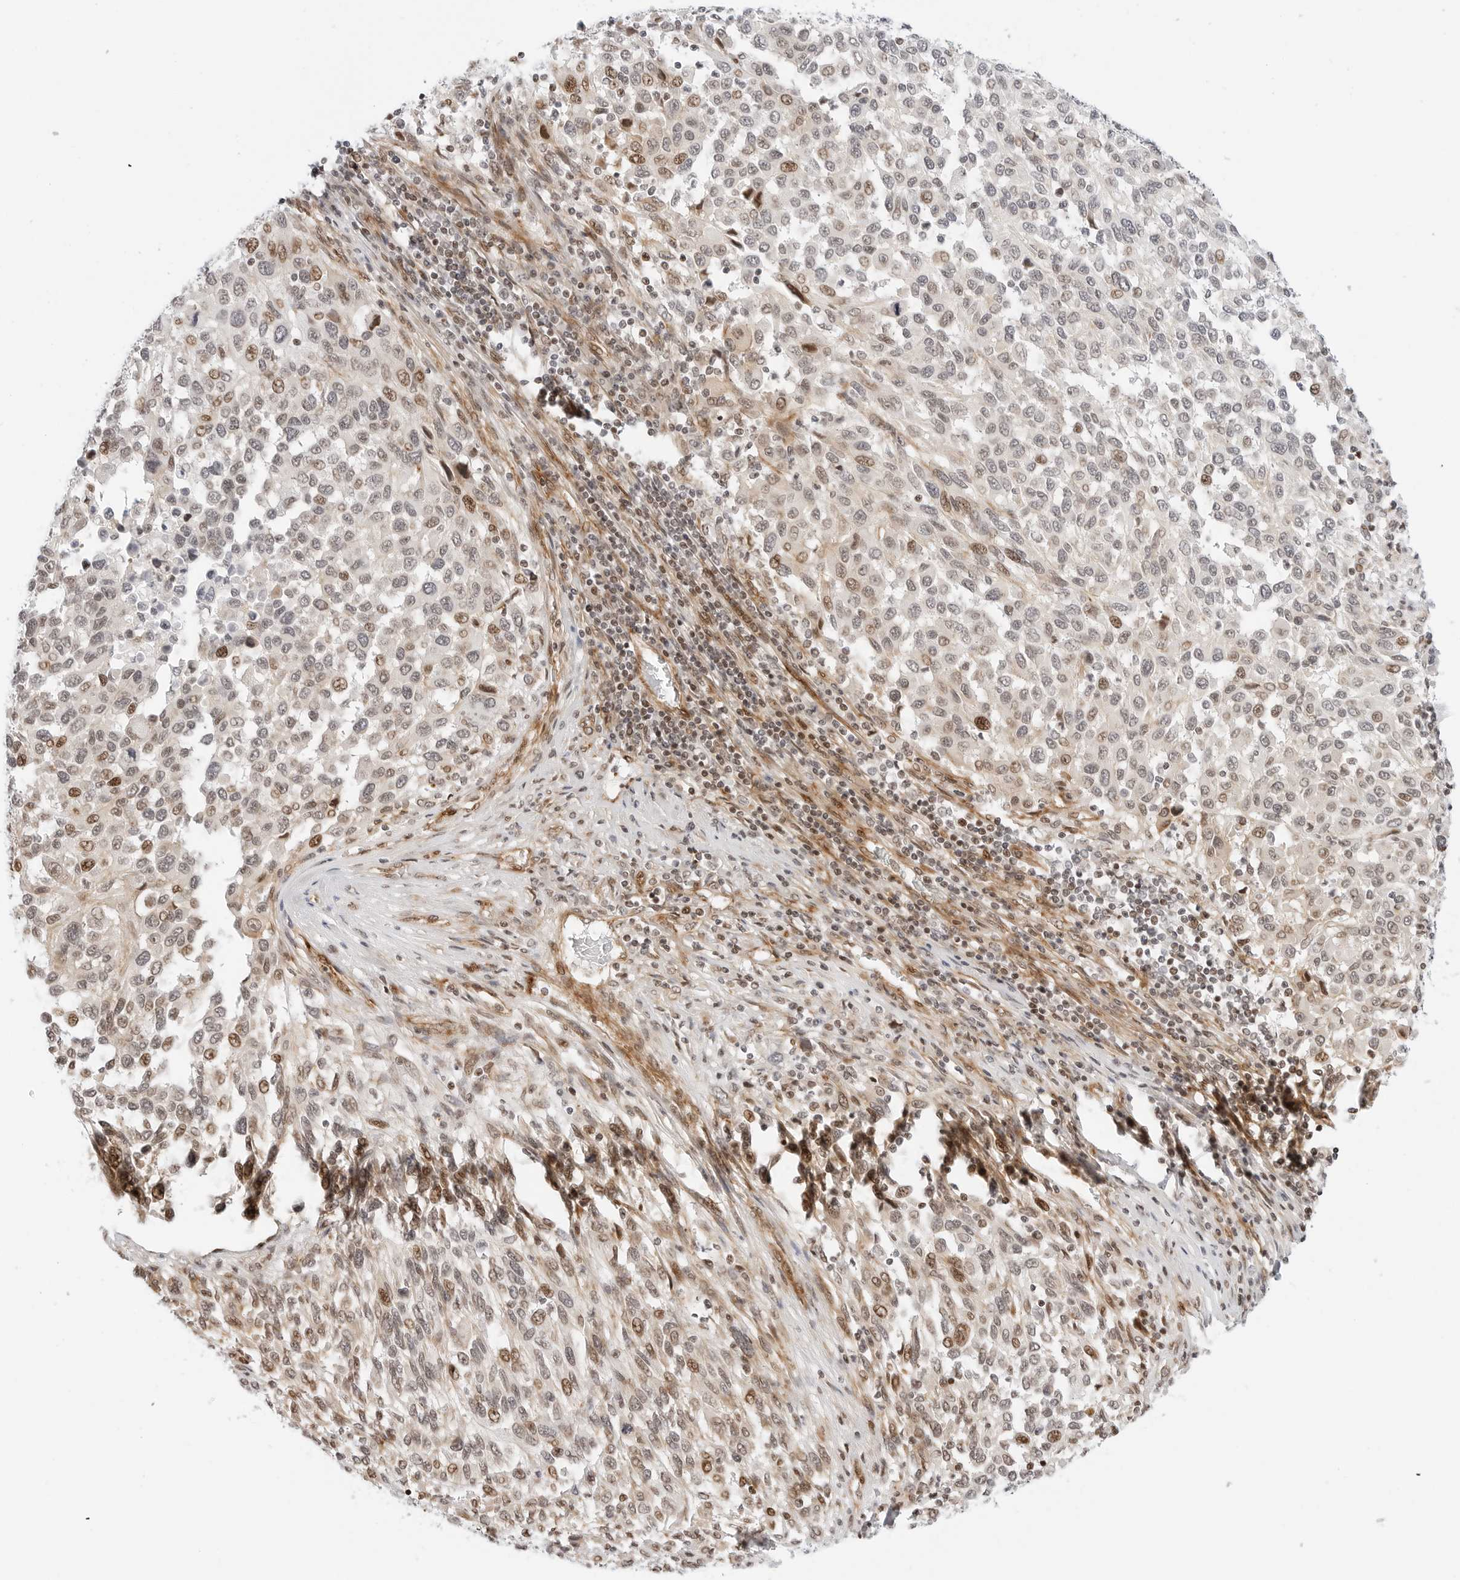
{"staining": {"intensity": "moderate", "quantity": ">75%", "location": "nuclear"}, "tissue": "melanoma", "cell_type": "Tumor cells", "image_type": "cancer", "snomed": [{"axis": "morphology", "description": "Malignant melanoma, Metastatic site"}, {"axis": "topography", "description": "Lymph node"}], "caption": "Immunohistochemical staining of human malignant melanoma (metastatic site) shows medium levels of moderate nuclear protein staining in approximately >75% of tumor cells. (Stains: DAB (3,3'-diaminobenzidine) in brown, nuclei in blue, Microscopy: brightfield microscopy at high magnification).", "gene": "ZNF613", "patient": {"sex": "male", "age": 61}}